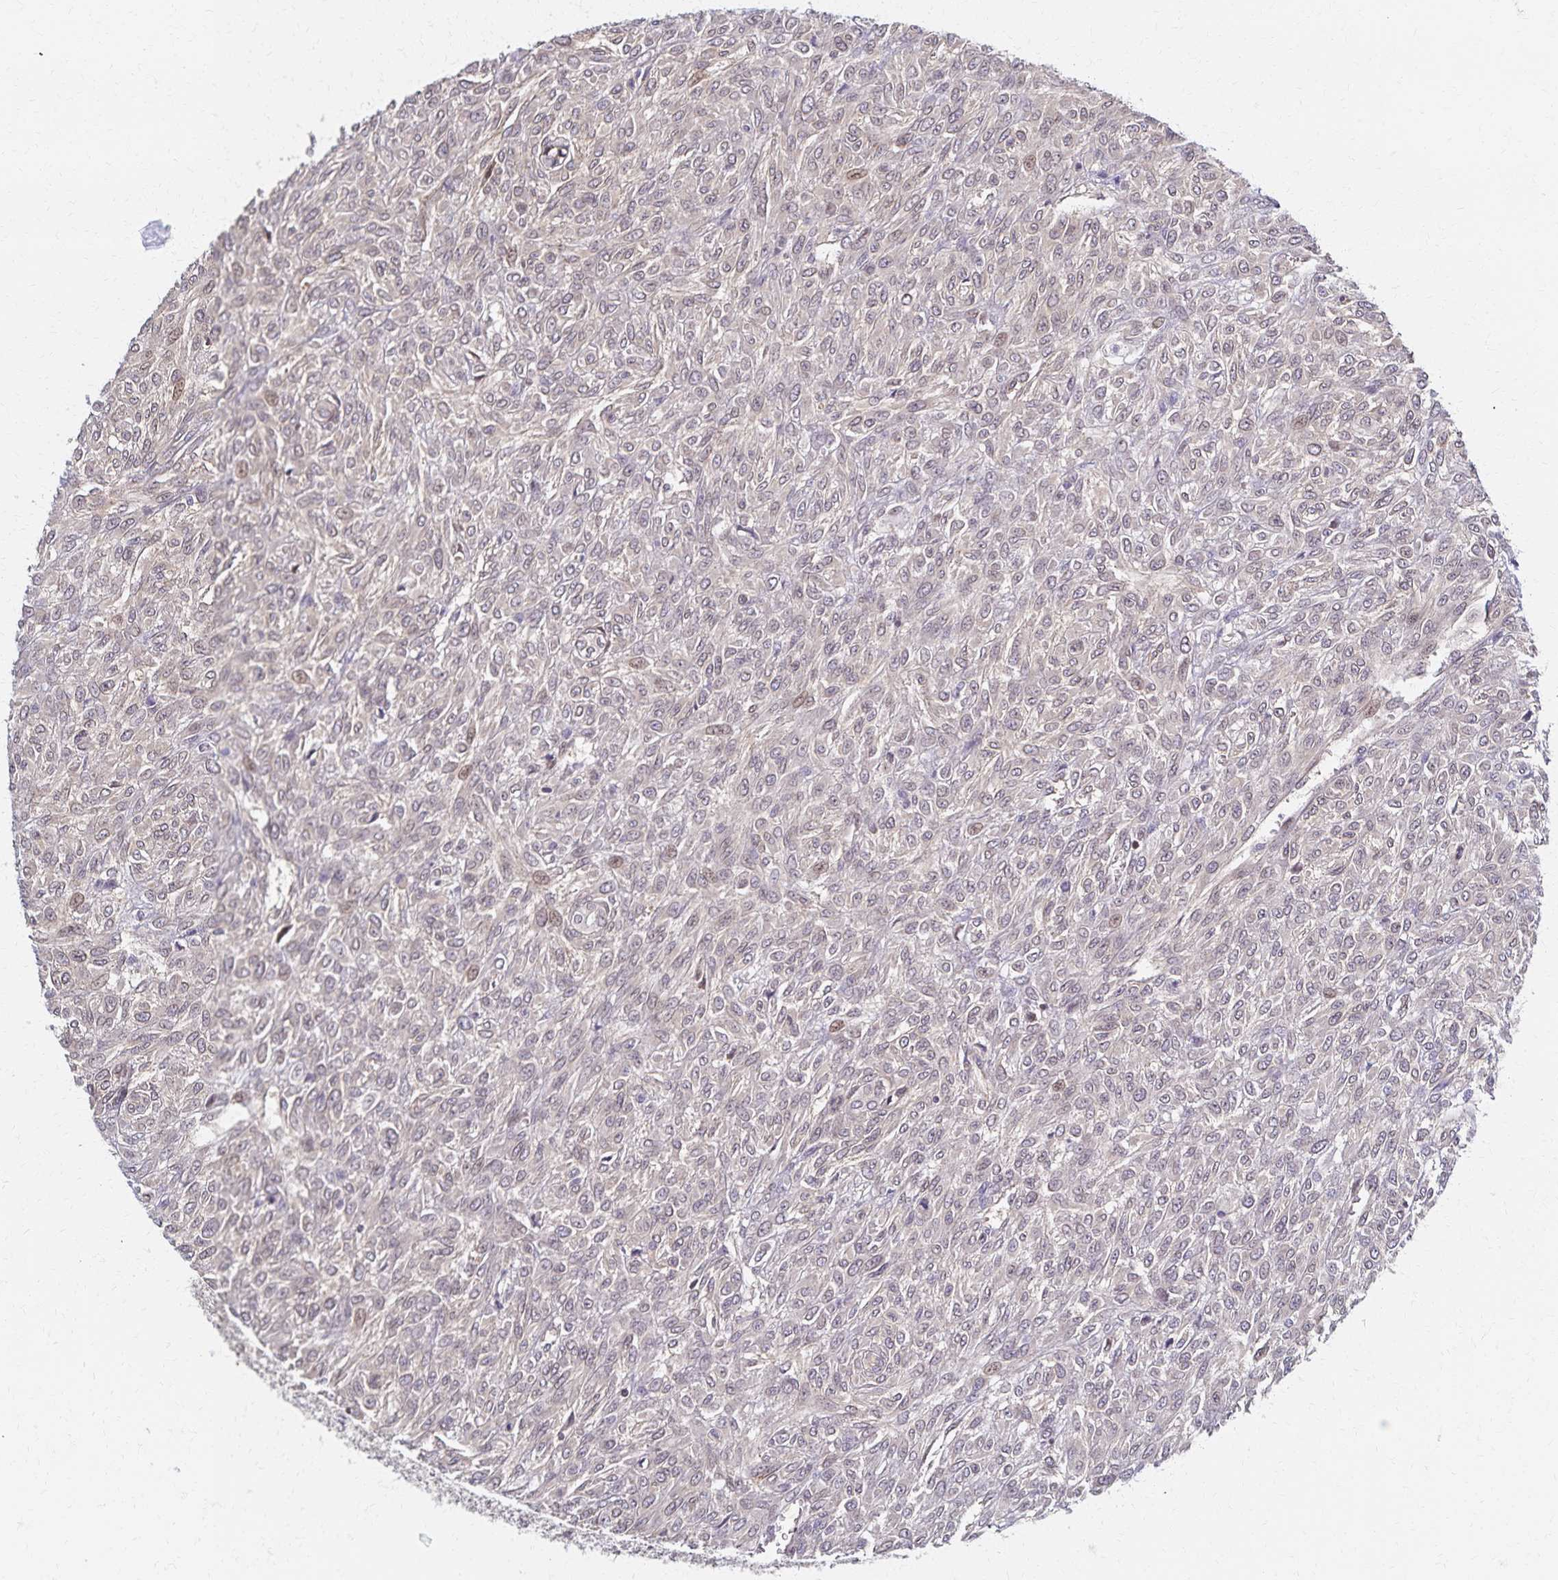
{"staining": {"intensity": "negative", "quantity": "none", "location": "none"}, "tissue": "renal cancer", "cell_type": "Tumor cells", "image_type": "cancer", "snomed": [{"axis": "morphology", "description": "Adenocarcinoma, NOS"}, {"axis": "topography", "description": "Kidney"}], "caption": "Immunohistochemical staining of human renal cancer (adenocarcinoma) exhibits no significant expression in tumor cells.", "gene": "RAB9B", "patient": {"sex": "male", "age": 58}}